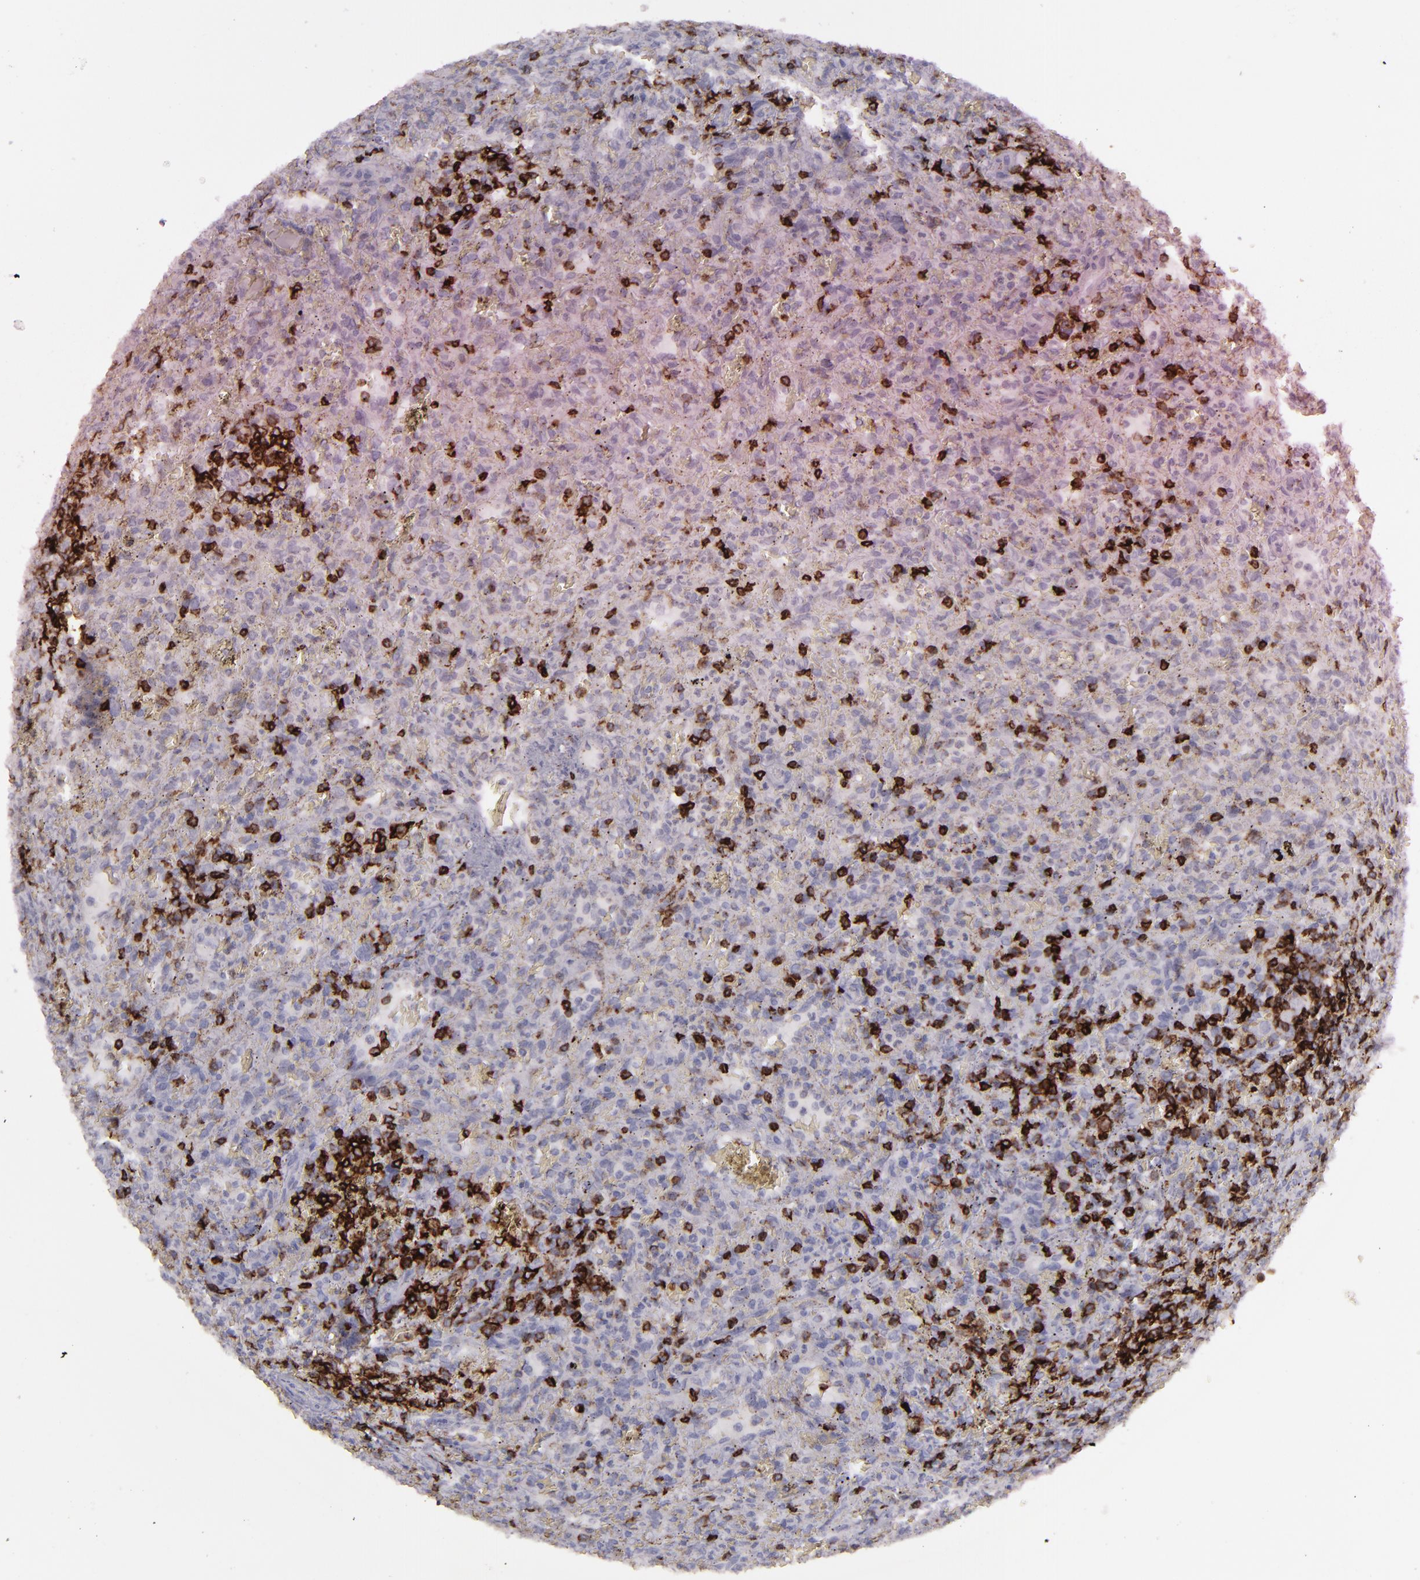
{"staining": {"intensity": "negative", "quantity": "none", "location": "none"}, "tissue": "lymphoma", "cell_type": "Tumor cells", "image_type": "cancer", "snomed": [{"axis": "morphology", "description": "Malignant lymphoma, non-Hodgkin's type, Low grade"}, {"axis": "topography", "description": "Spleen"}], "caption": "A high-resolution photomicrograph shows immunohistochemistry (IHC) staining of lymphoma, which reveals no significant staining in tumor cells. (Stains: DAB (3,3'-diaminobenzidine) immunohistochemistry (IHC) with hematoxylin counter stain, Microscopy: brightfield microscopy at high magnification).", "gene": "CD27", "patient": {"sex": "female", "age": 64}}